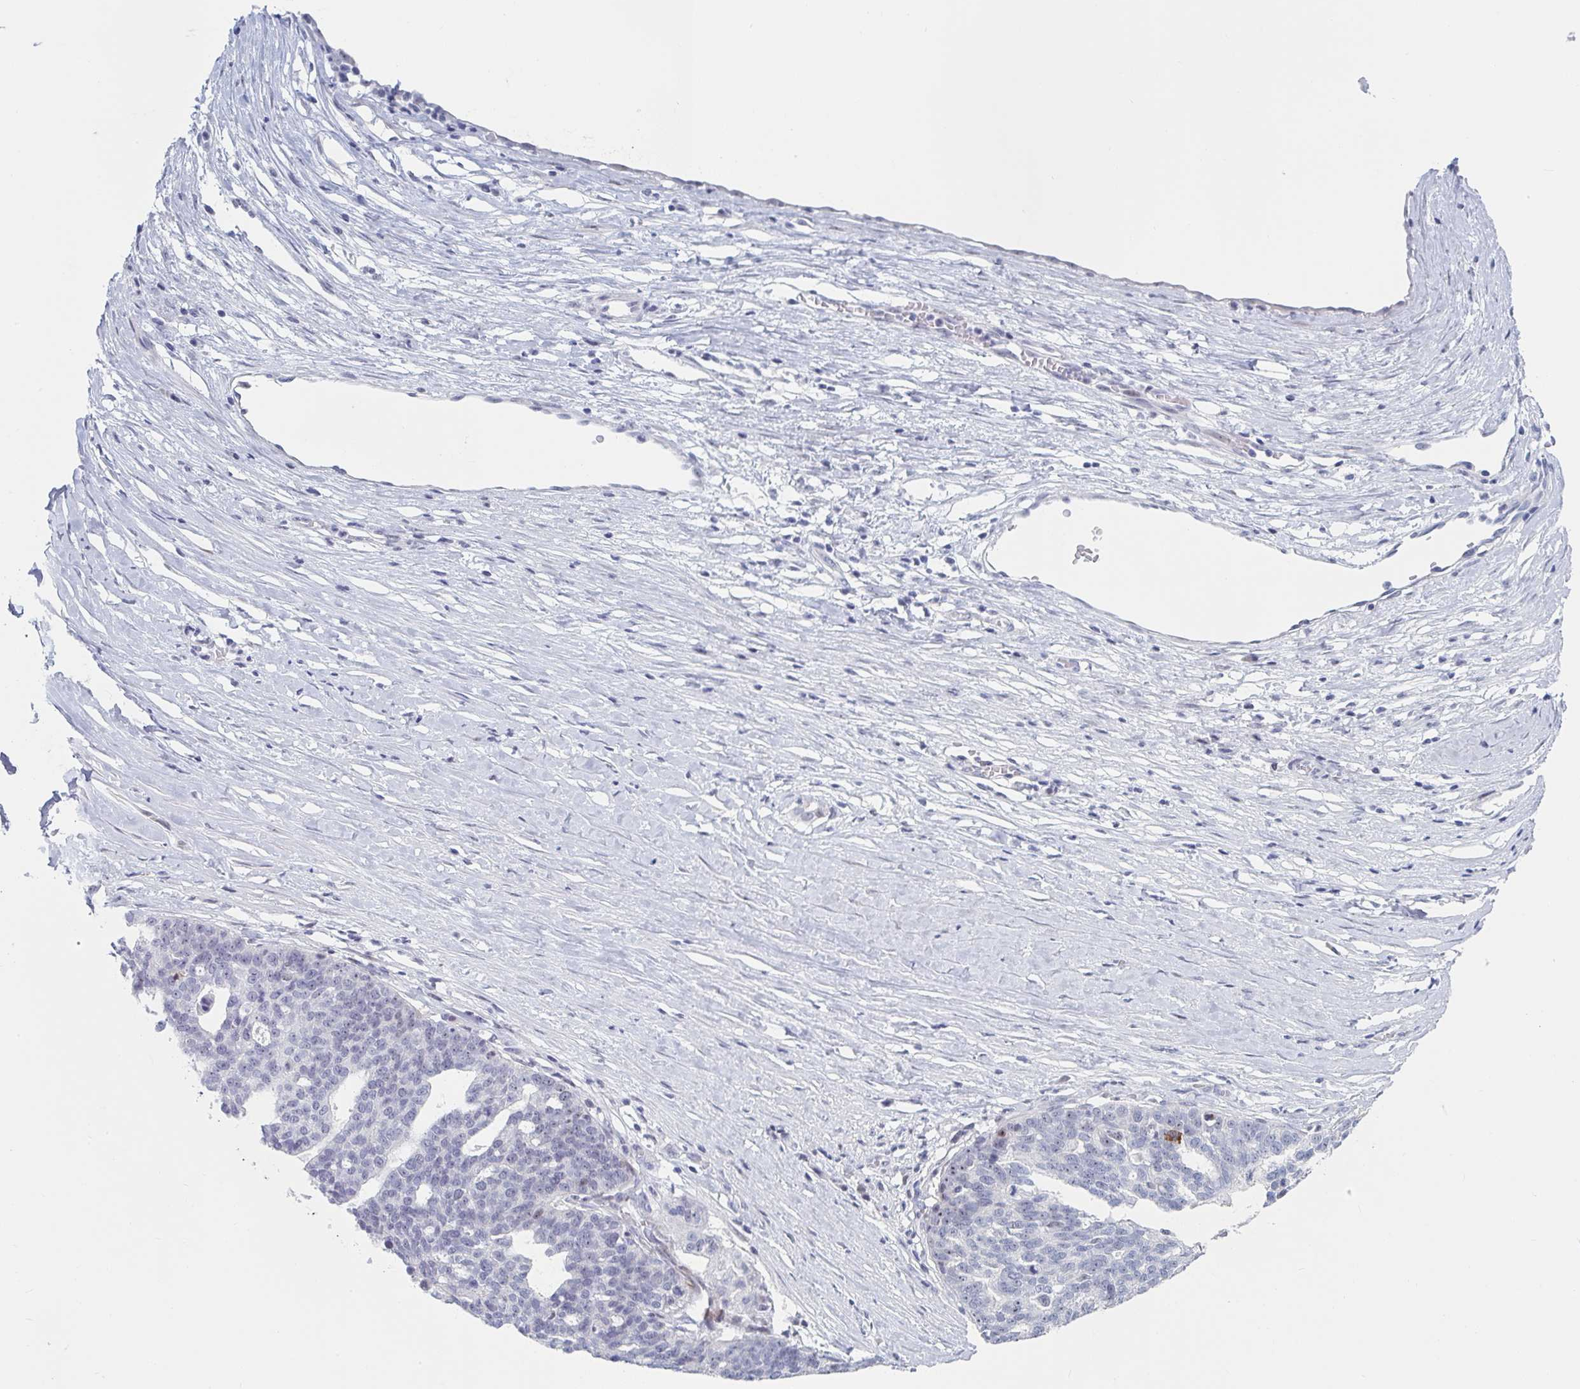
{"staining": {"intensity": "negative", "quantity": "none", "location": "none"}, "tissue": "ovarian cancer", "cell_type": "Tumor cells", "image_type": "cancer", "snomed": [{"axis": "morphology", "description": "Cystadenocarcinoma, serous, NOS"}, {"axis": "topography", "description": "Ovary"}], "caption": "Tumor cells are negative for brown protein staining in ovarian serous cystadenocarcinoma. Brightfield microscopy of IHC stained with DAB (3,3'-diaminobenzidine) (brown) and hematoxylin (blue), captured at high magnification.", "gene": "NR1H2", "patient": {"sex": "female", "age": 59}}